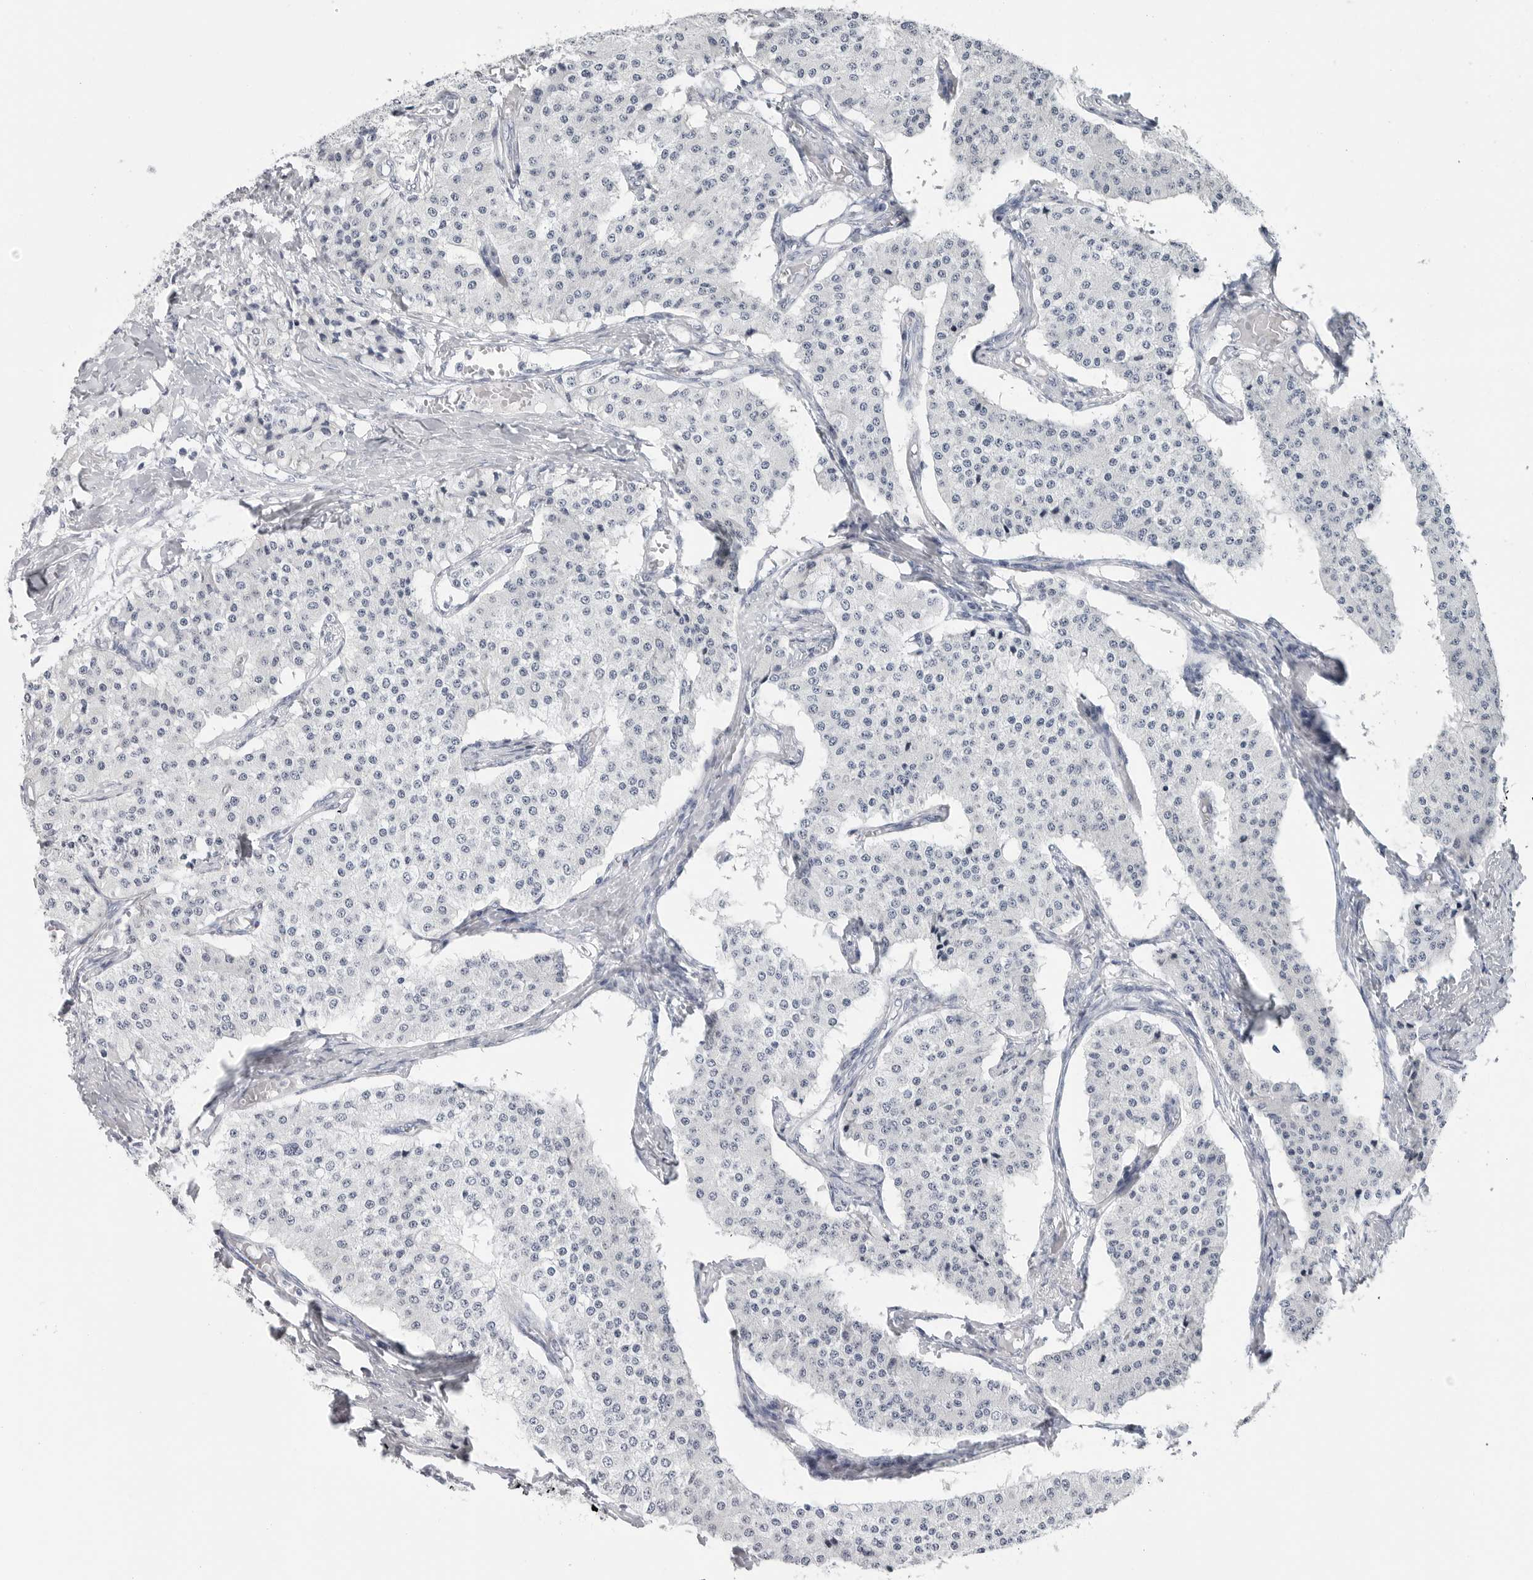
{"staining": {"intensity": "negative", "quantity": "none", "location": "none"}, "tissue": "carcinoid", "cell_type": "Tumor cells", "image_type": "cancer", "snomed": [{"axis": "morphology", "description": "Carcinoid, malignant, NOS"}, {"axis": "topography", "description": "Colon"}], "caption": "The photomicrograph demonstrates no staining of tumor cells in carcinoid.", "gene": "CSH1", "patient": {"sex": "female", "age": 52}}